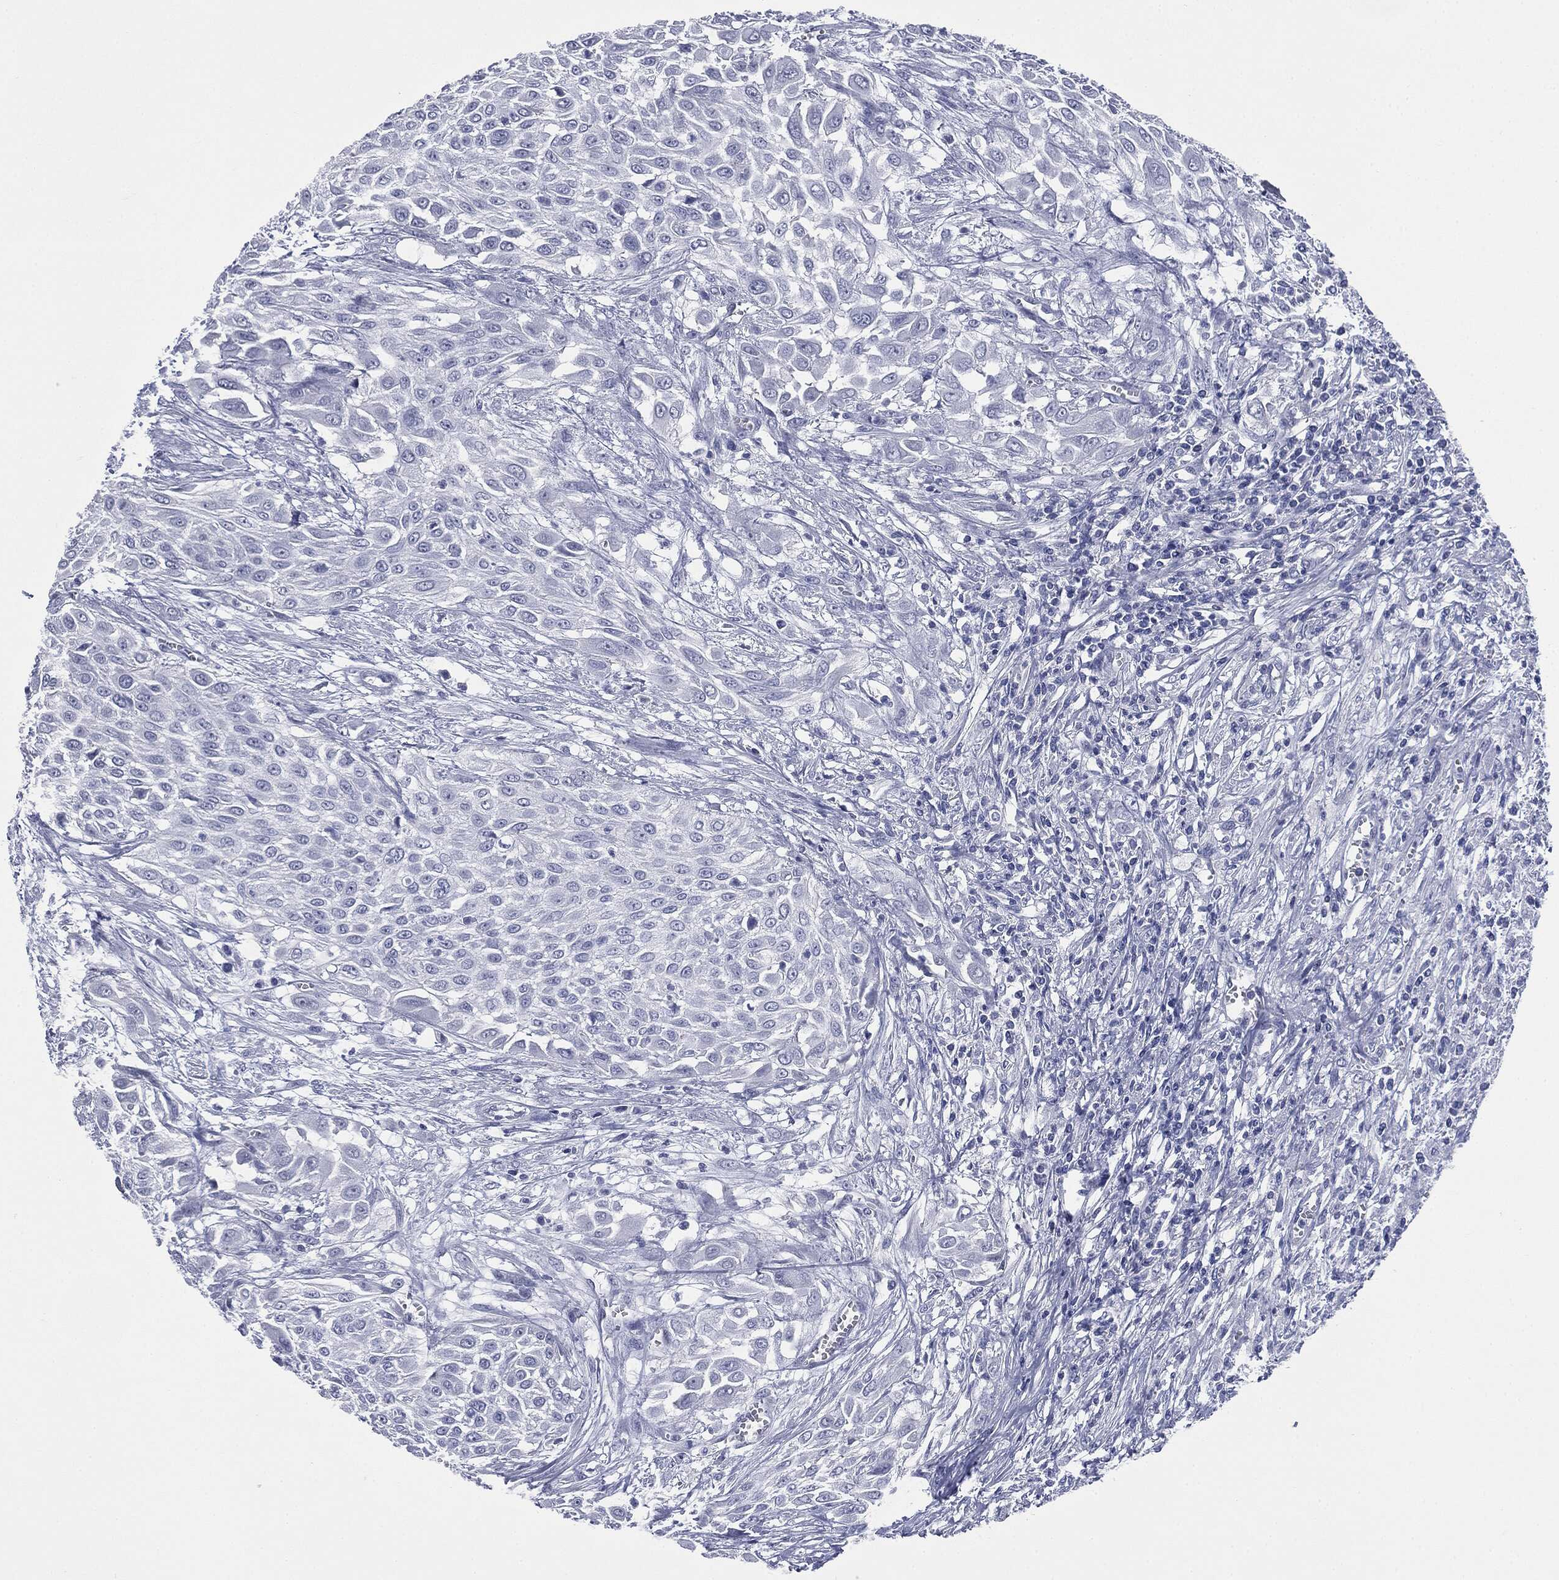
{"staining": {"intensity": "negative", "quantity": "none", "location": "none"}, "tissue": "urothelial cancer", "cell_type": "Tumor cells", "image_type": "cancer", "snomed": [{"axis": "morphology", "description": "Urothelial carcinoma, High grade"}, {"axis": "topography", "description": "Urinary bladder"}], "caption": "Human urothelial cancer stained for a protein using immunohistochemistry (IHC) displays no expression in tumor cells.", "gene": "ATP2A1", "patient": {"sex": "male", "age": 57}}